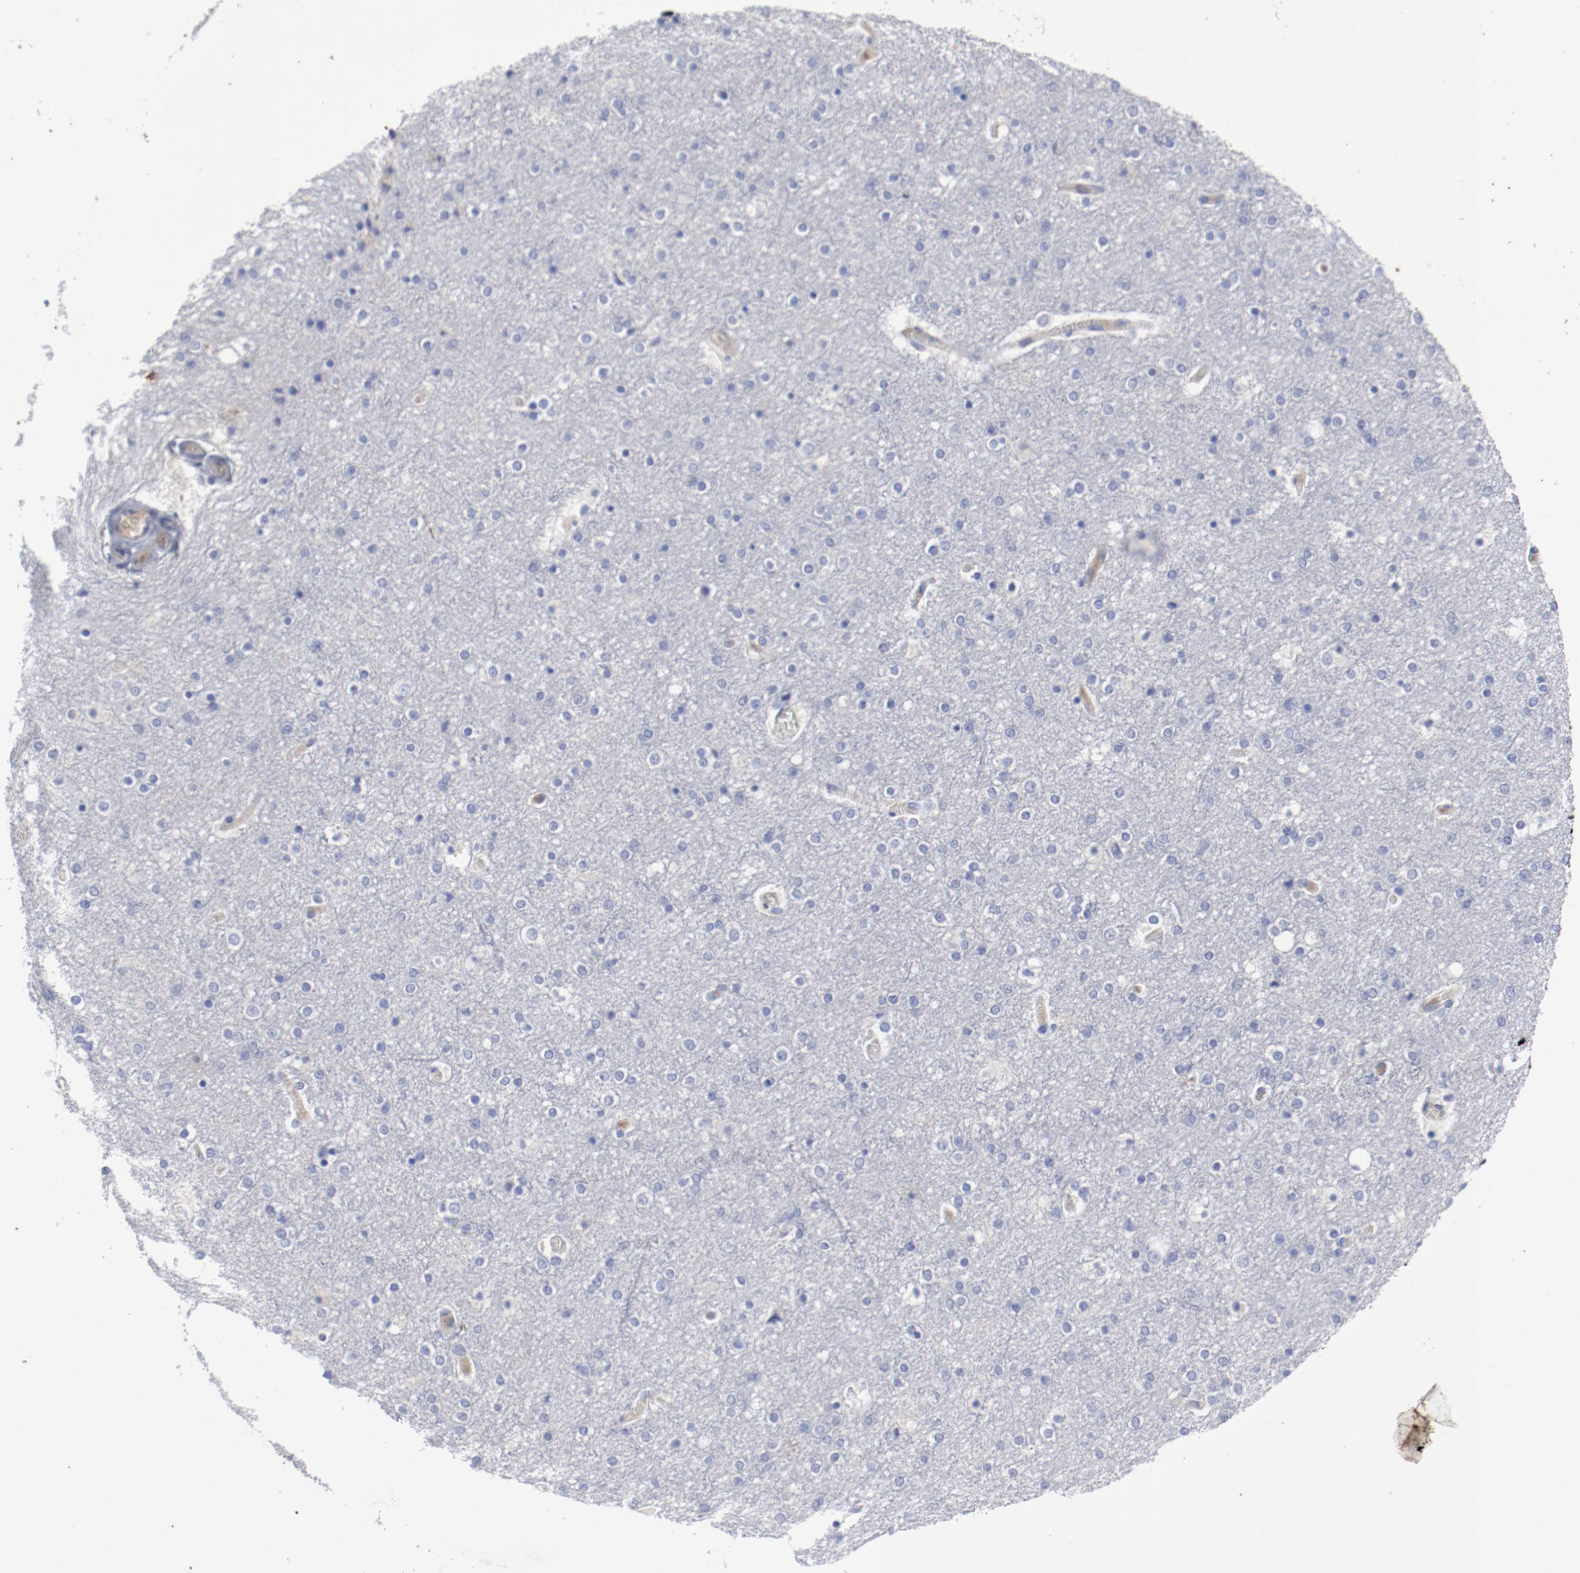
{"staining": {"intensity": "negative", "quantity": "none", "location": "none"}, "tissue": "cerebral cortex", "cell_type": "Endothelial cells", "image_type": "normal", "snomed": [{"axis": "morphology", "description": "Normal tissue, NOS"}, {"axis": "topography", "description": "Cerebral cortex"}], "caption": "DAB (3,3'-diaminobenzidine) immunohistochemical staining of benign human cerebral cortex demonstrates no significant staining in endothelial cells.", "gene": "TSPAN6", "patient": {"sex": "female", "age": 54}}